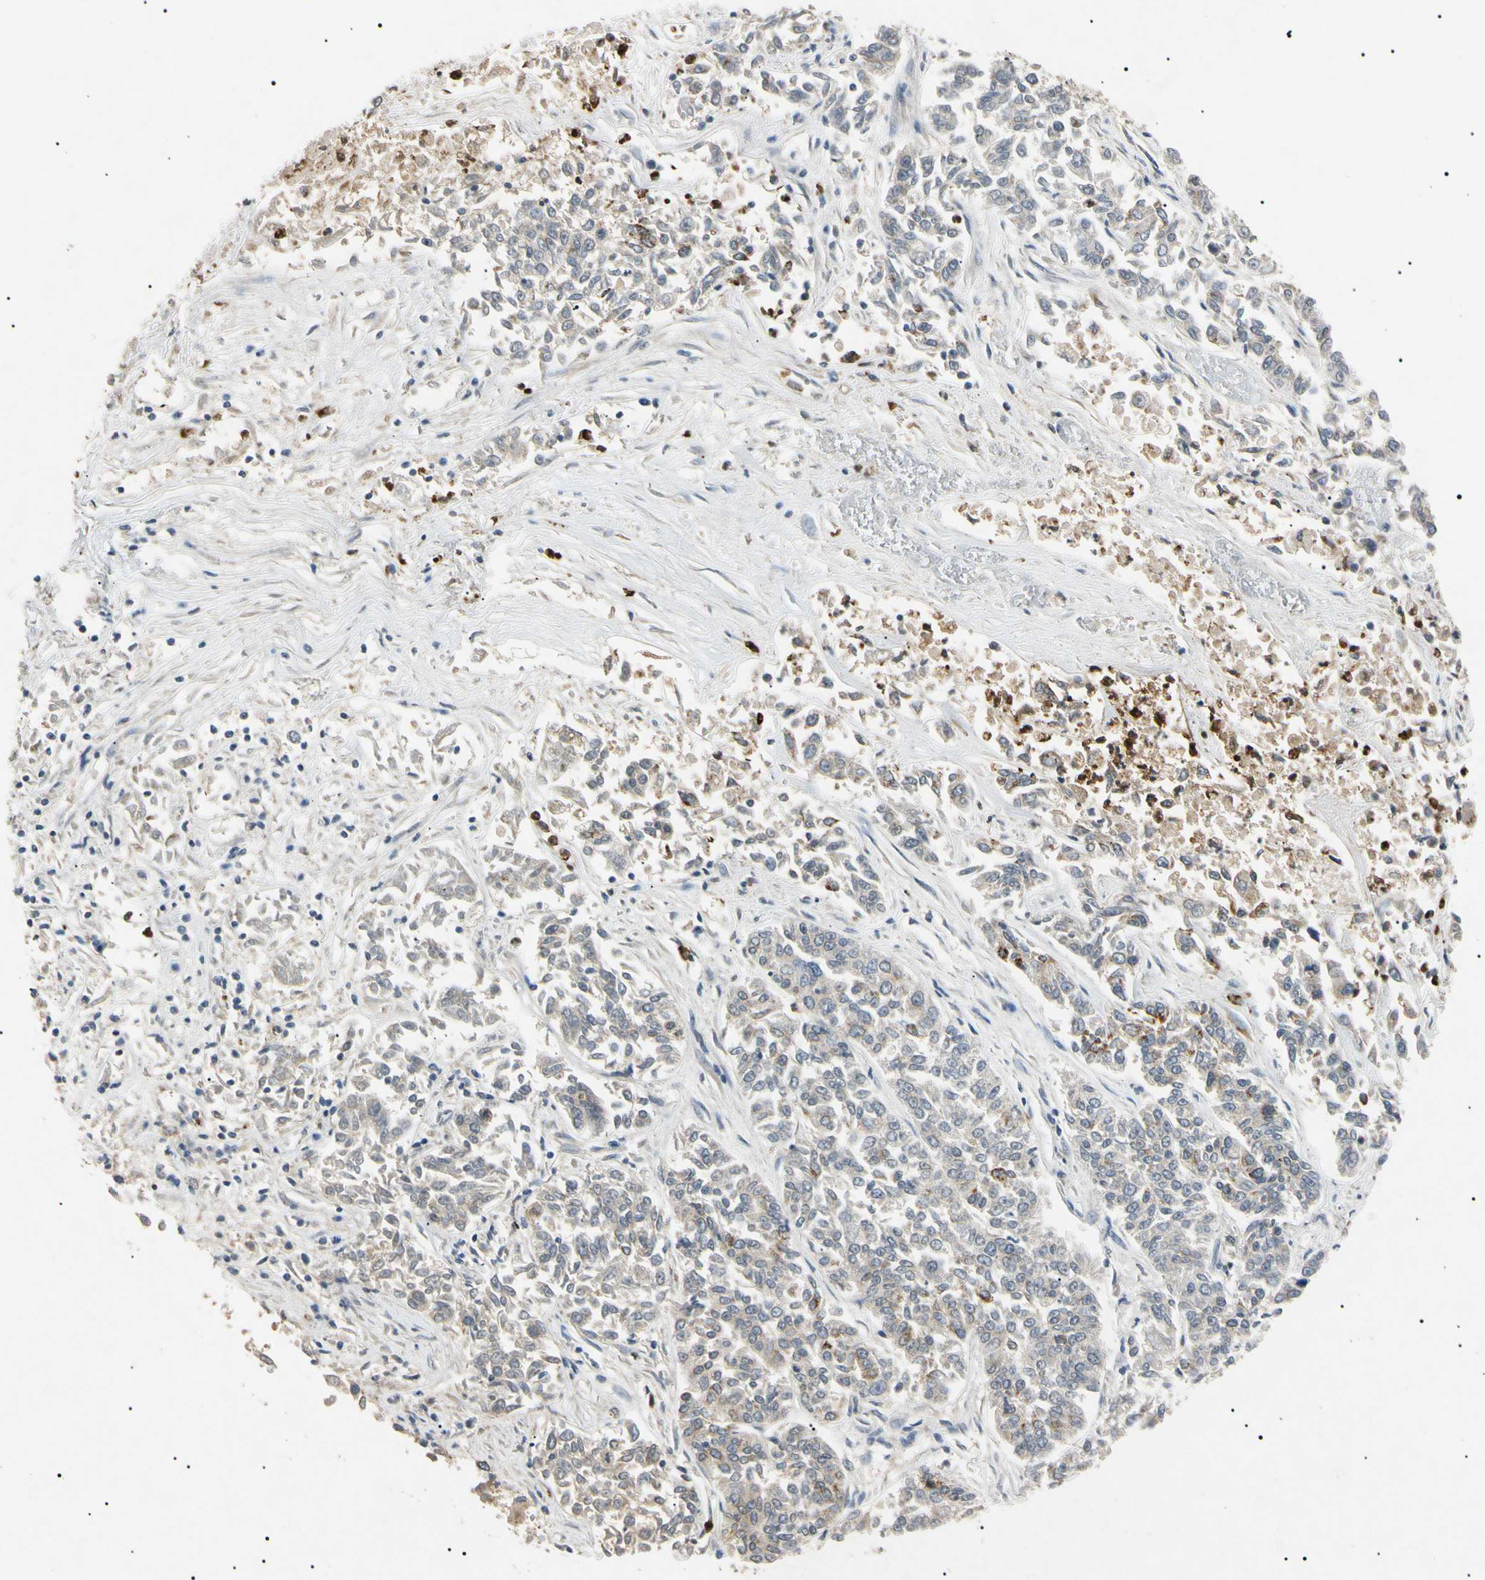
{"staining": {"intensity": "moderate", "quantity": "<25%", "location": "cytoplasmic/membranous"}, "tissue": "lung cancer", "cell_type": "Tumor cells", "image_type": "cancer", "snomed": [{"axis": "morphology", "description": "Adenocarcinoma, NOS"}, {"axis": "topography", "description": "Lung"}], "caption": "Adenocarcinoma (lung) stained with a protein marker demonstrates moderate staining in tumor cells.", "gene": "TUBB4A", "patient": {"sex": "male", "age": 84}}